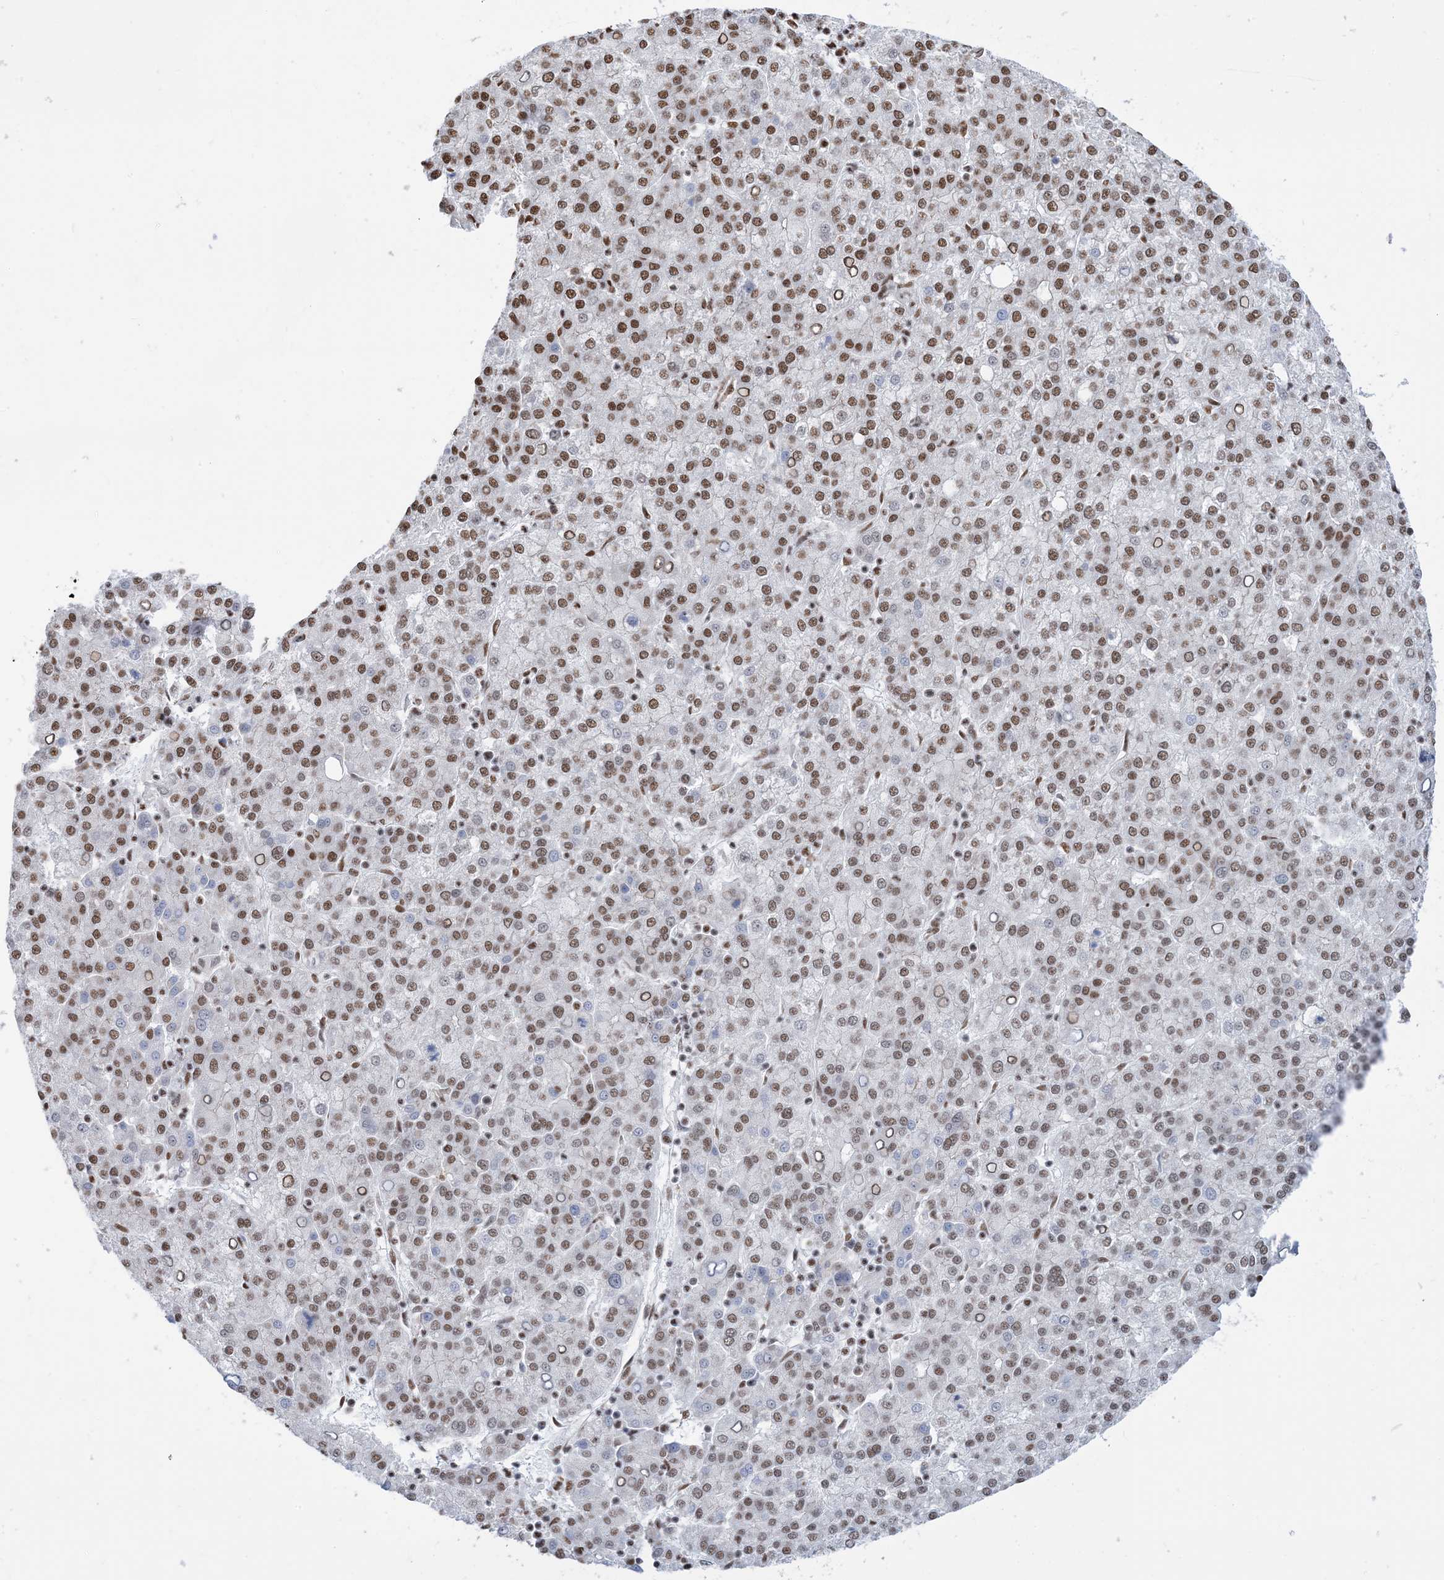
{"staining": {"intensity": "moderate", "quantity": ">75%", "location": "nuclear"}, "tissue": "liver cancer", "cell_type": "Tumor cells", "image_type": "cancer", "snomed": [{"axis": "morphology", "description": "Carcinoma, Hepatocellular, NOS"}, {"axis": "topography", "description": "Liver"}], "caption": "Immunohistochemistry (IHC) (DAB (3,3'-diaminobenzidine)) staining of hepatocellular carcinoma (liver) shows moderate nuclear protein expression in approximately >75% of tumor cells.", "gene": "ZNF792", "patient": {"sex": "female", "age": 58}}